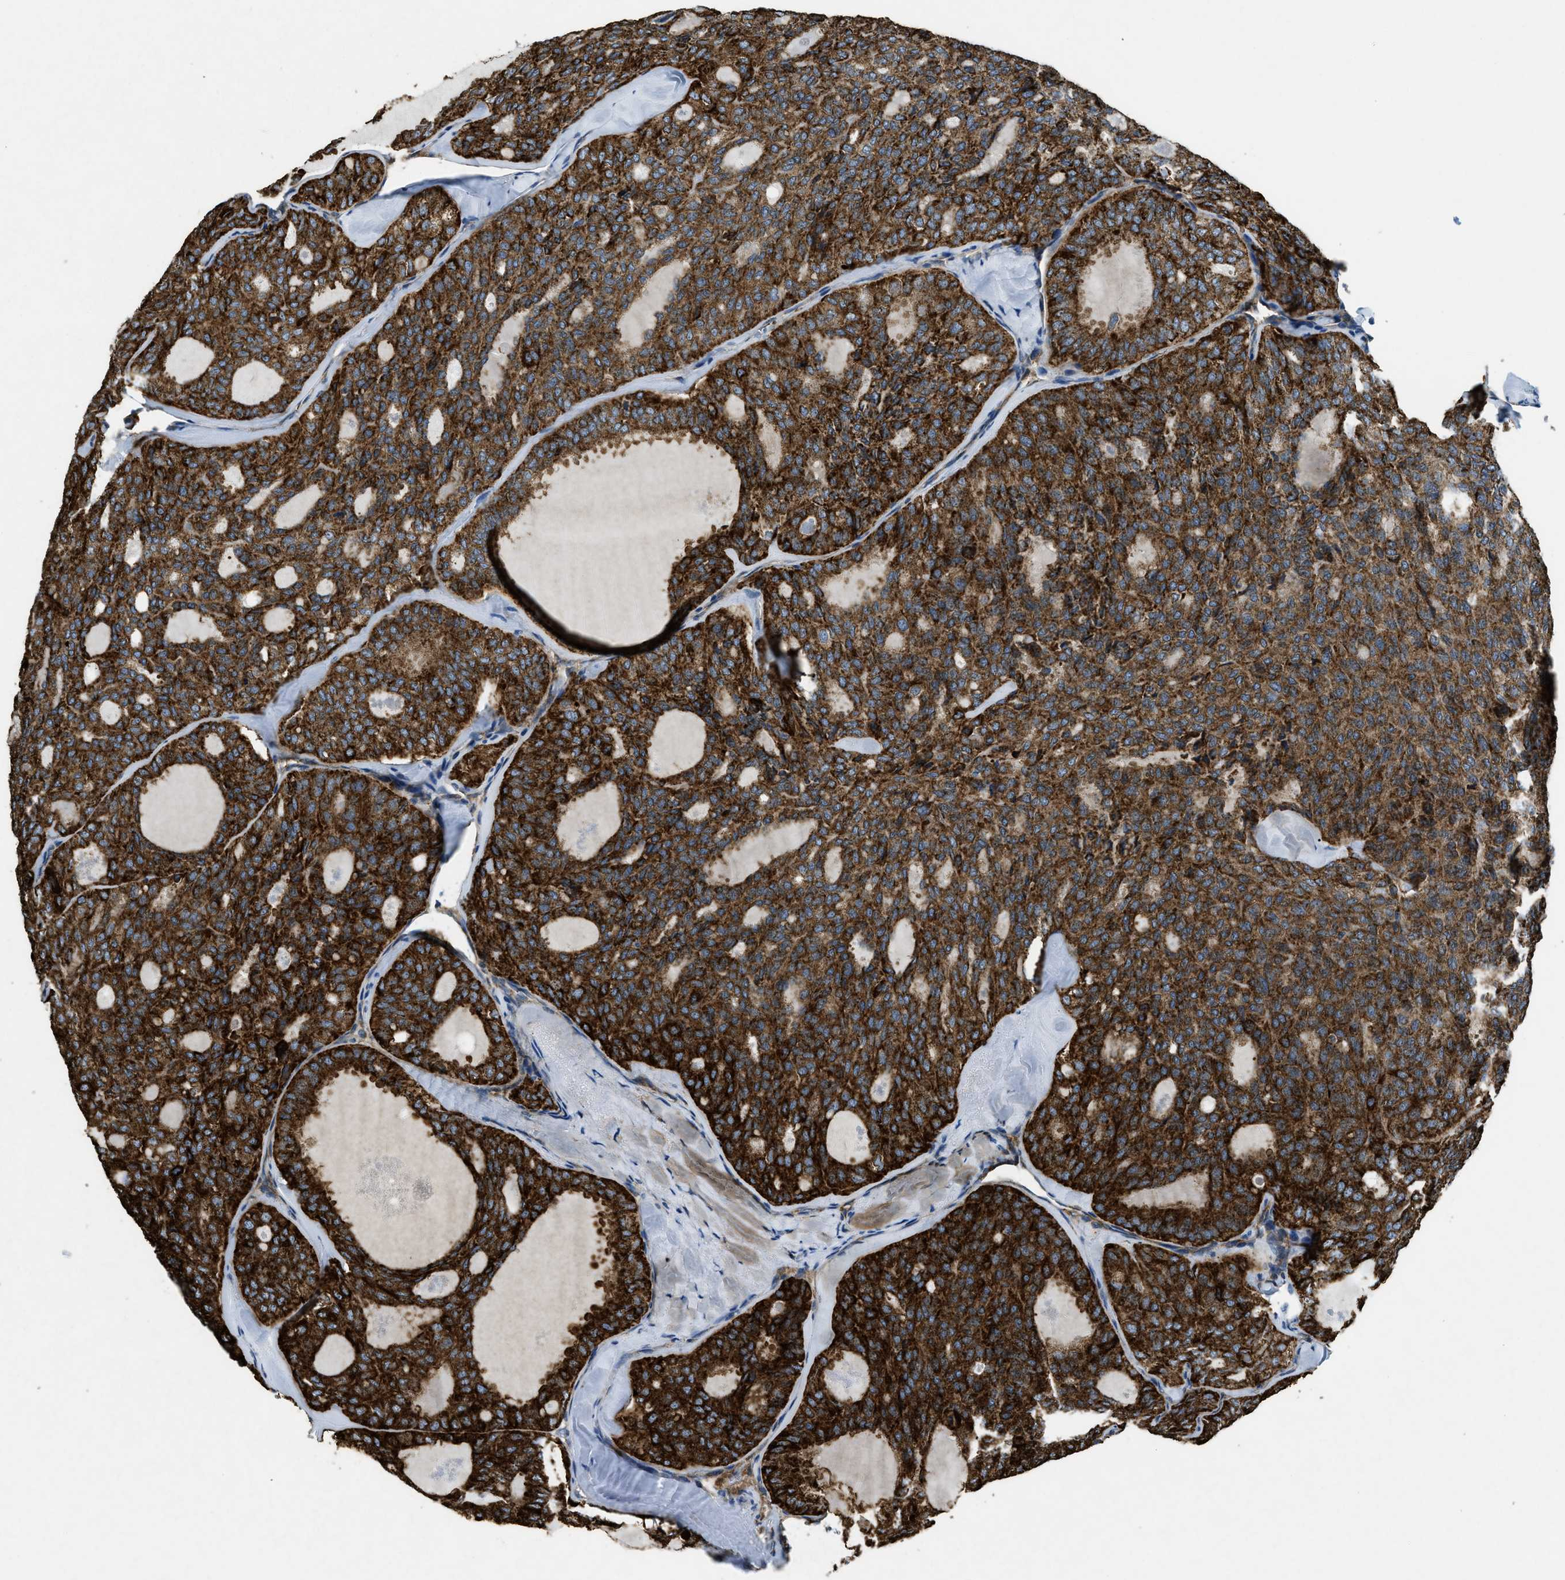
{"staining": {"intensity": "strong", "quantity": ">75%", "location": "cytoplasmic/membranous"}, "tissue": "thyroid cancer", "cell_type": "Tumor cells", "image_type": "cancer", "snomed": [{"axis": "morphology", "description": "Follicular adenoma carcinoma, NOS"}, {"axis": "topography", "description": "Thyroid gland"}], "caption": "IHC micrograph of thyroid cancer stained for a protein (brown), which exhibits high levels of strong cytoplasmic/membranous positivity in approximately >75% of tumor cells.", "gene": "CSPG4", "patient": {"sex": "male", "age": 75}}